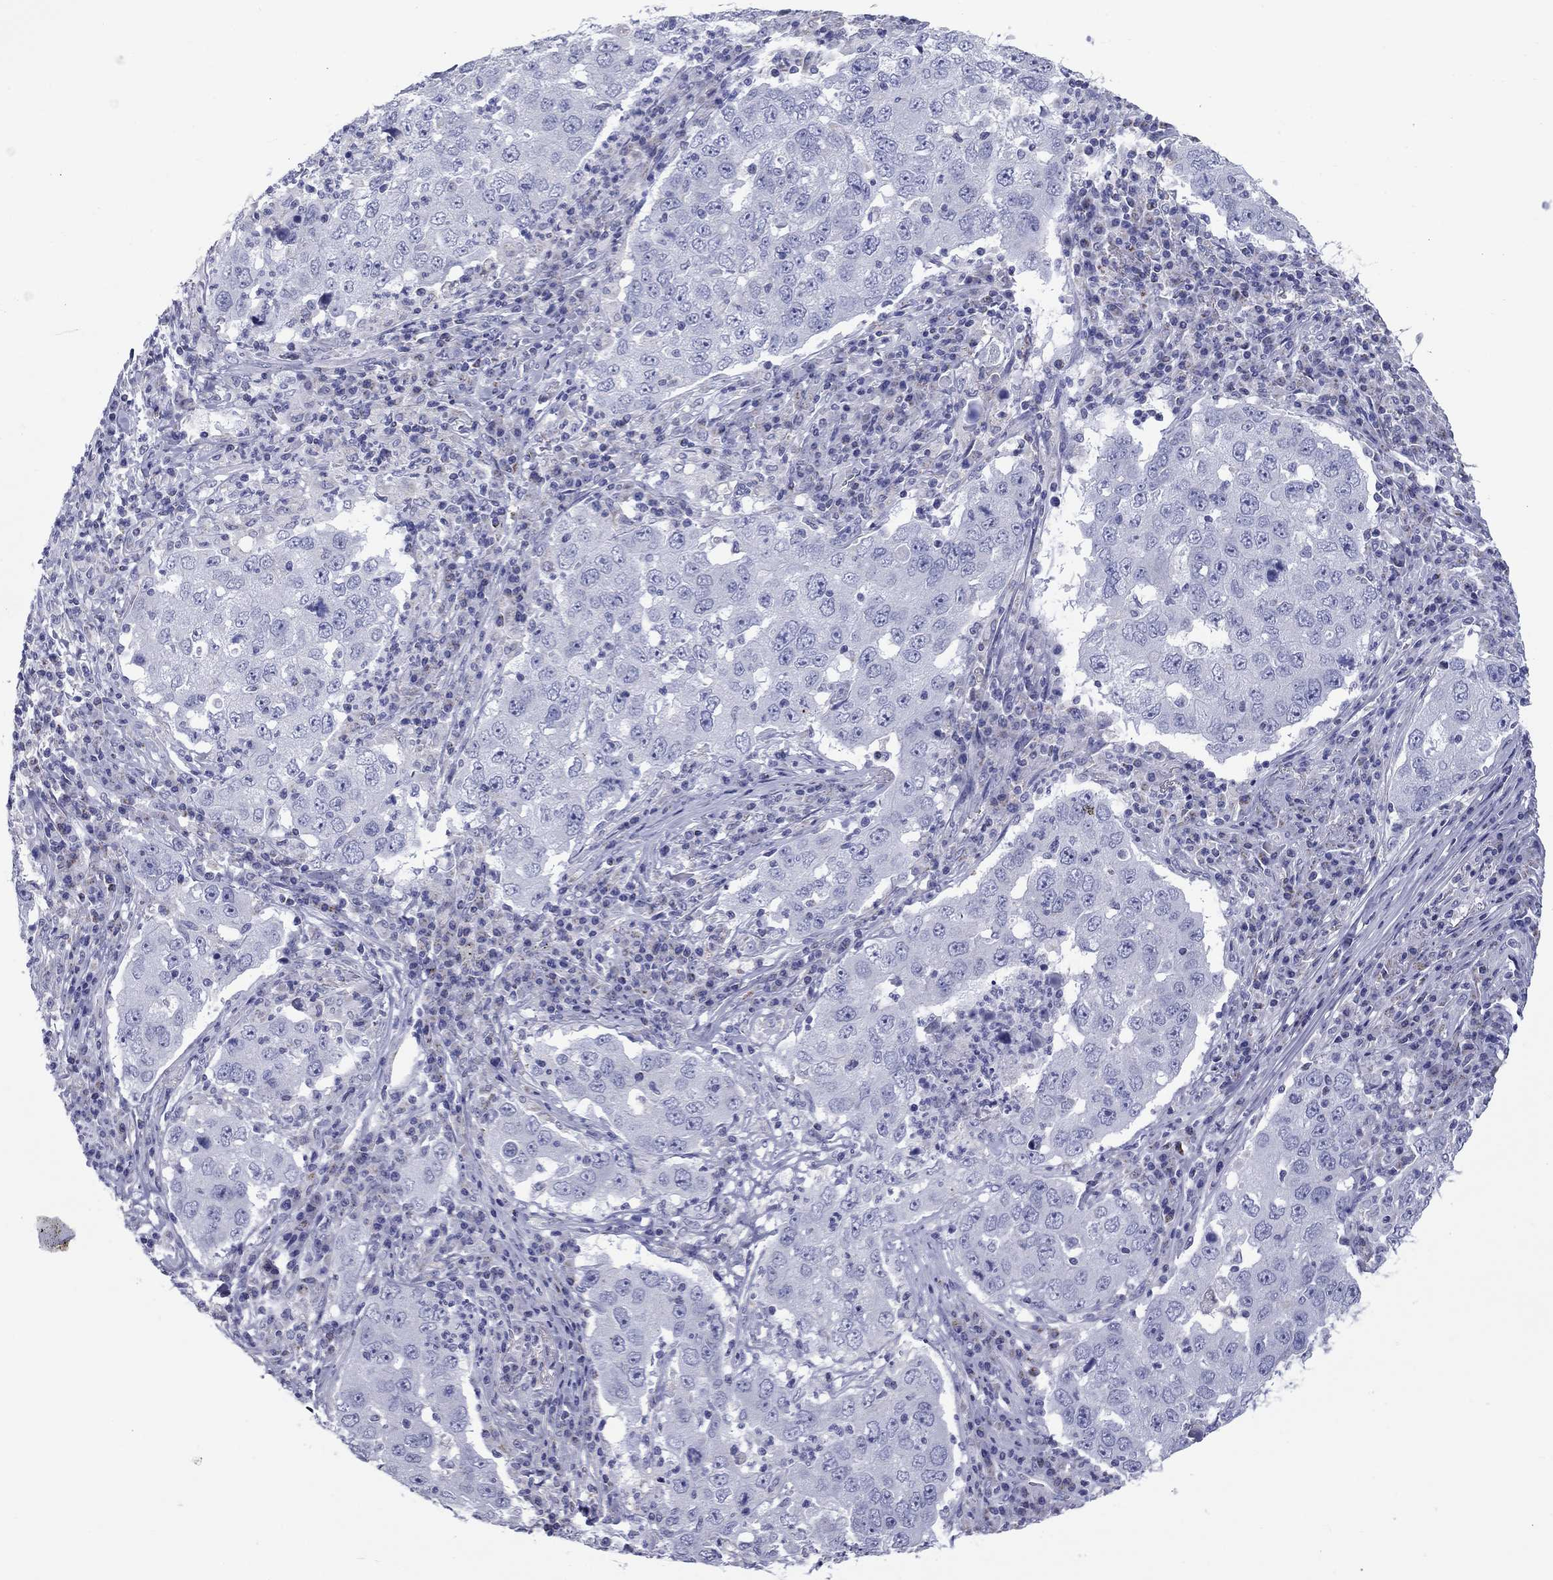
{"staining": {"intensity": "negative", "quantity": "none", "location": "none"}, "tissue": "lung cancer", "cell_type": "Tumor cells", "image_type": "cancer", "snomed": [{"axis": "morphology", "description": "Adenocarcinoma, NOS"}, {"axis": "topography", "description": "Lung"}], "caption": "High power microscopy image of an immunohistochemistry micrograph of lung adenocarcinoma, revealing no significant positivity in tumor cells. The staining was performed using DAB (3,3'-diaminobenzidine) to visualize the protein expression in brown, while the nuclei were stained in blue with hematoxylin (Magnification: 20x).", "gene": "ACADSB", "patient": {"sex": "male", "age": 73}}